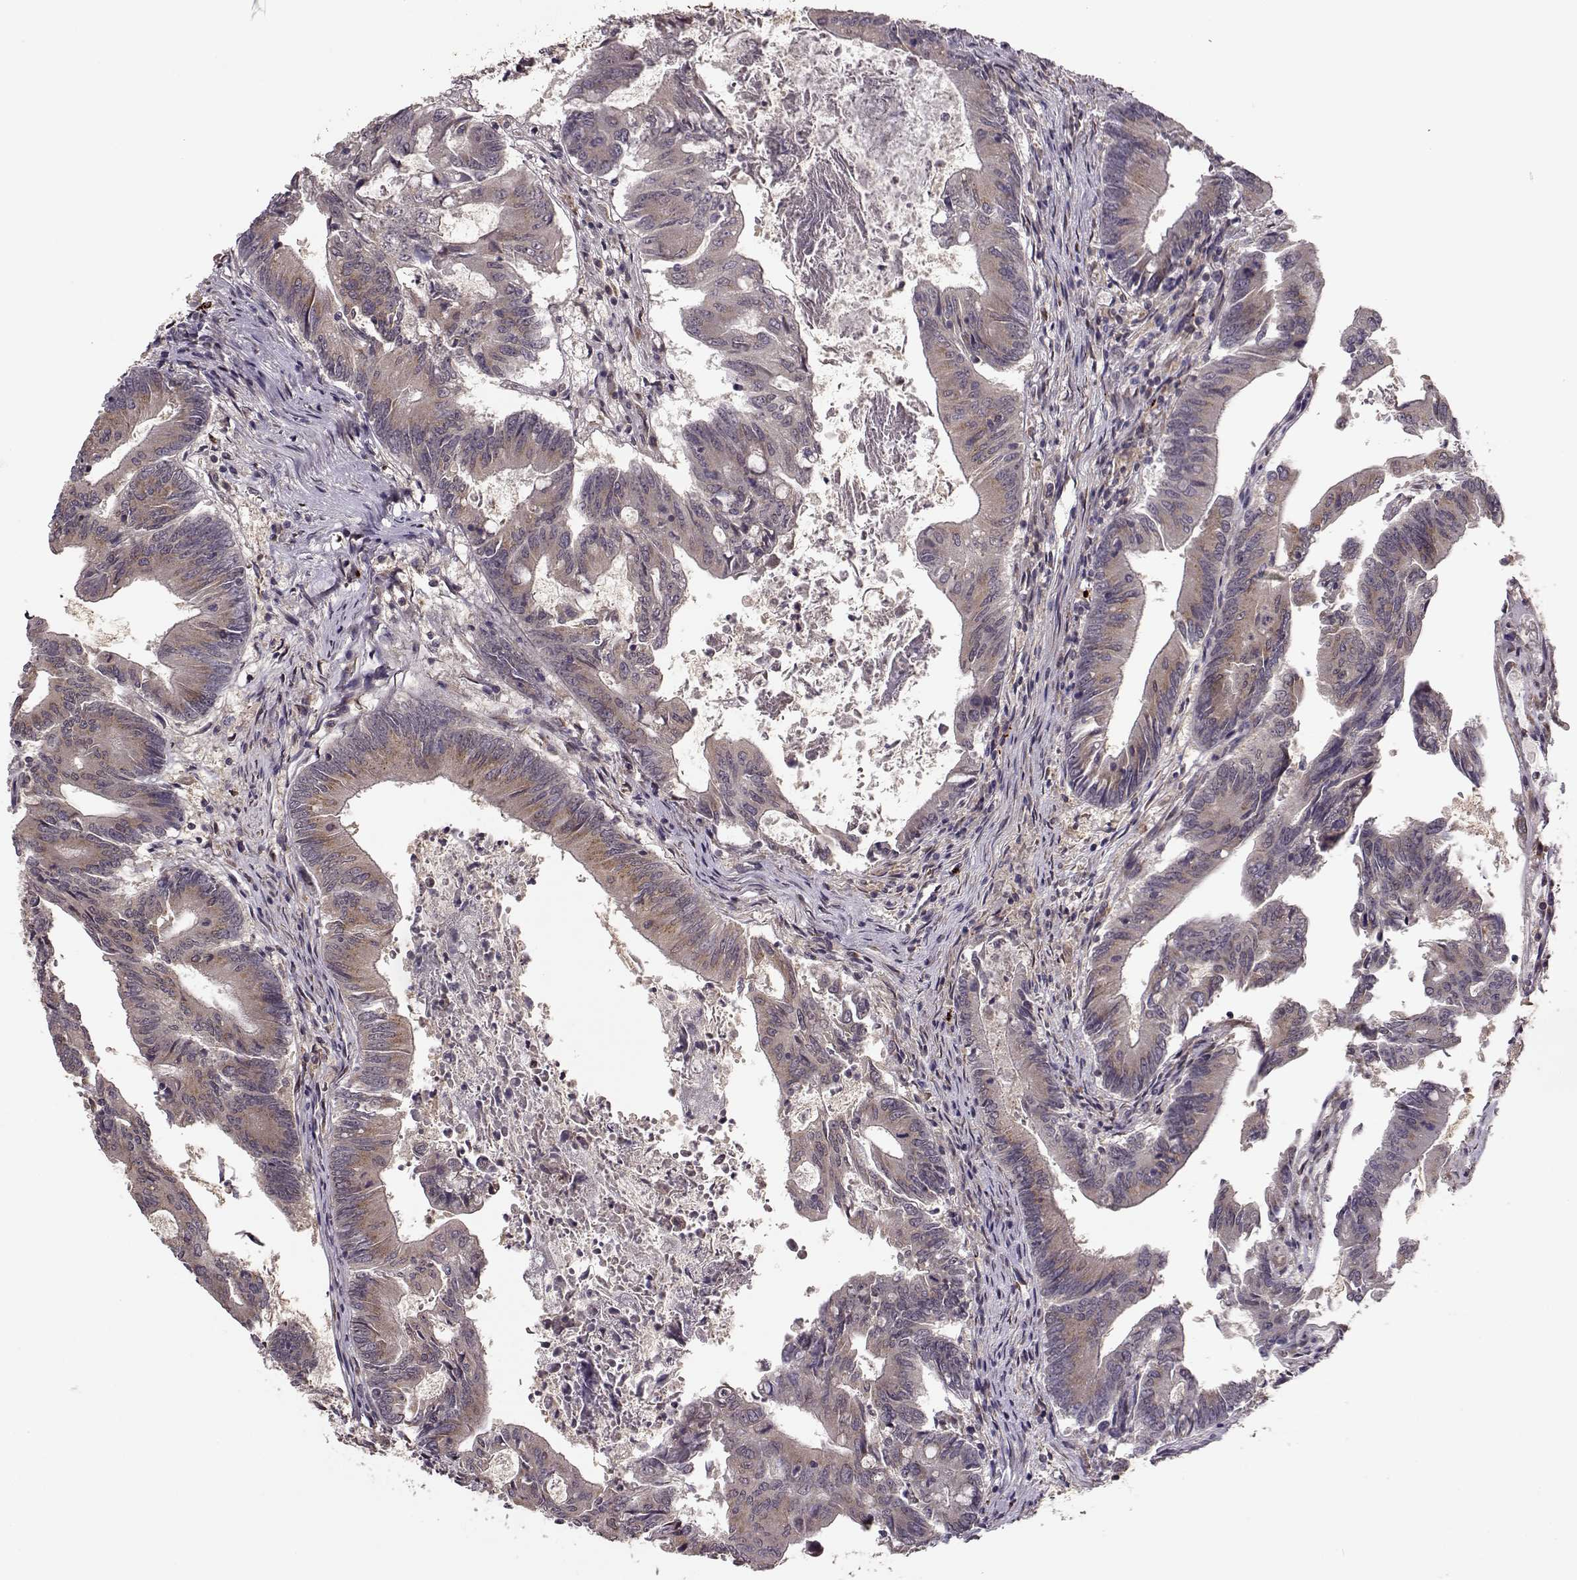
{"staining": {"intensity": "weak", "quantity": "25%-75%", "location": "cytoplasmic/membranous"}, "tissue": "colorectal cancer", "cell_type": "Tumor cells", "image_type": "cancer", "snomed": [{"axis": "morphology", "description": "Adenocarcinoma, NOS"}, {"axis": "topography", "description": "Colon"}], "caption": "Immunohistochemistry (IHC) (DAB) staining of human colorectal cancer shows weak cytoplasmic/membranous protein positivity in approximately 25%-75% of tumor cells.", "gene": "YIPF5", "patient": {"sex": "female", "age": 70}}